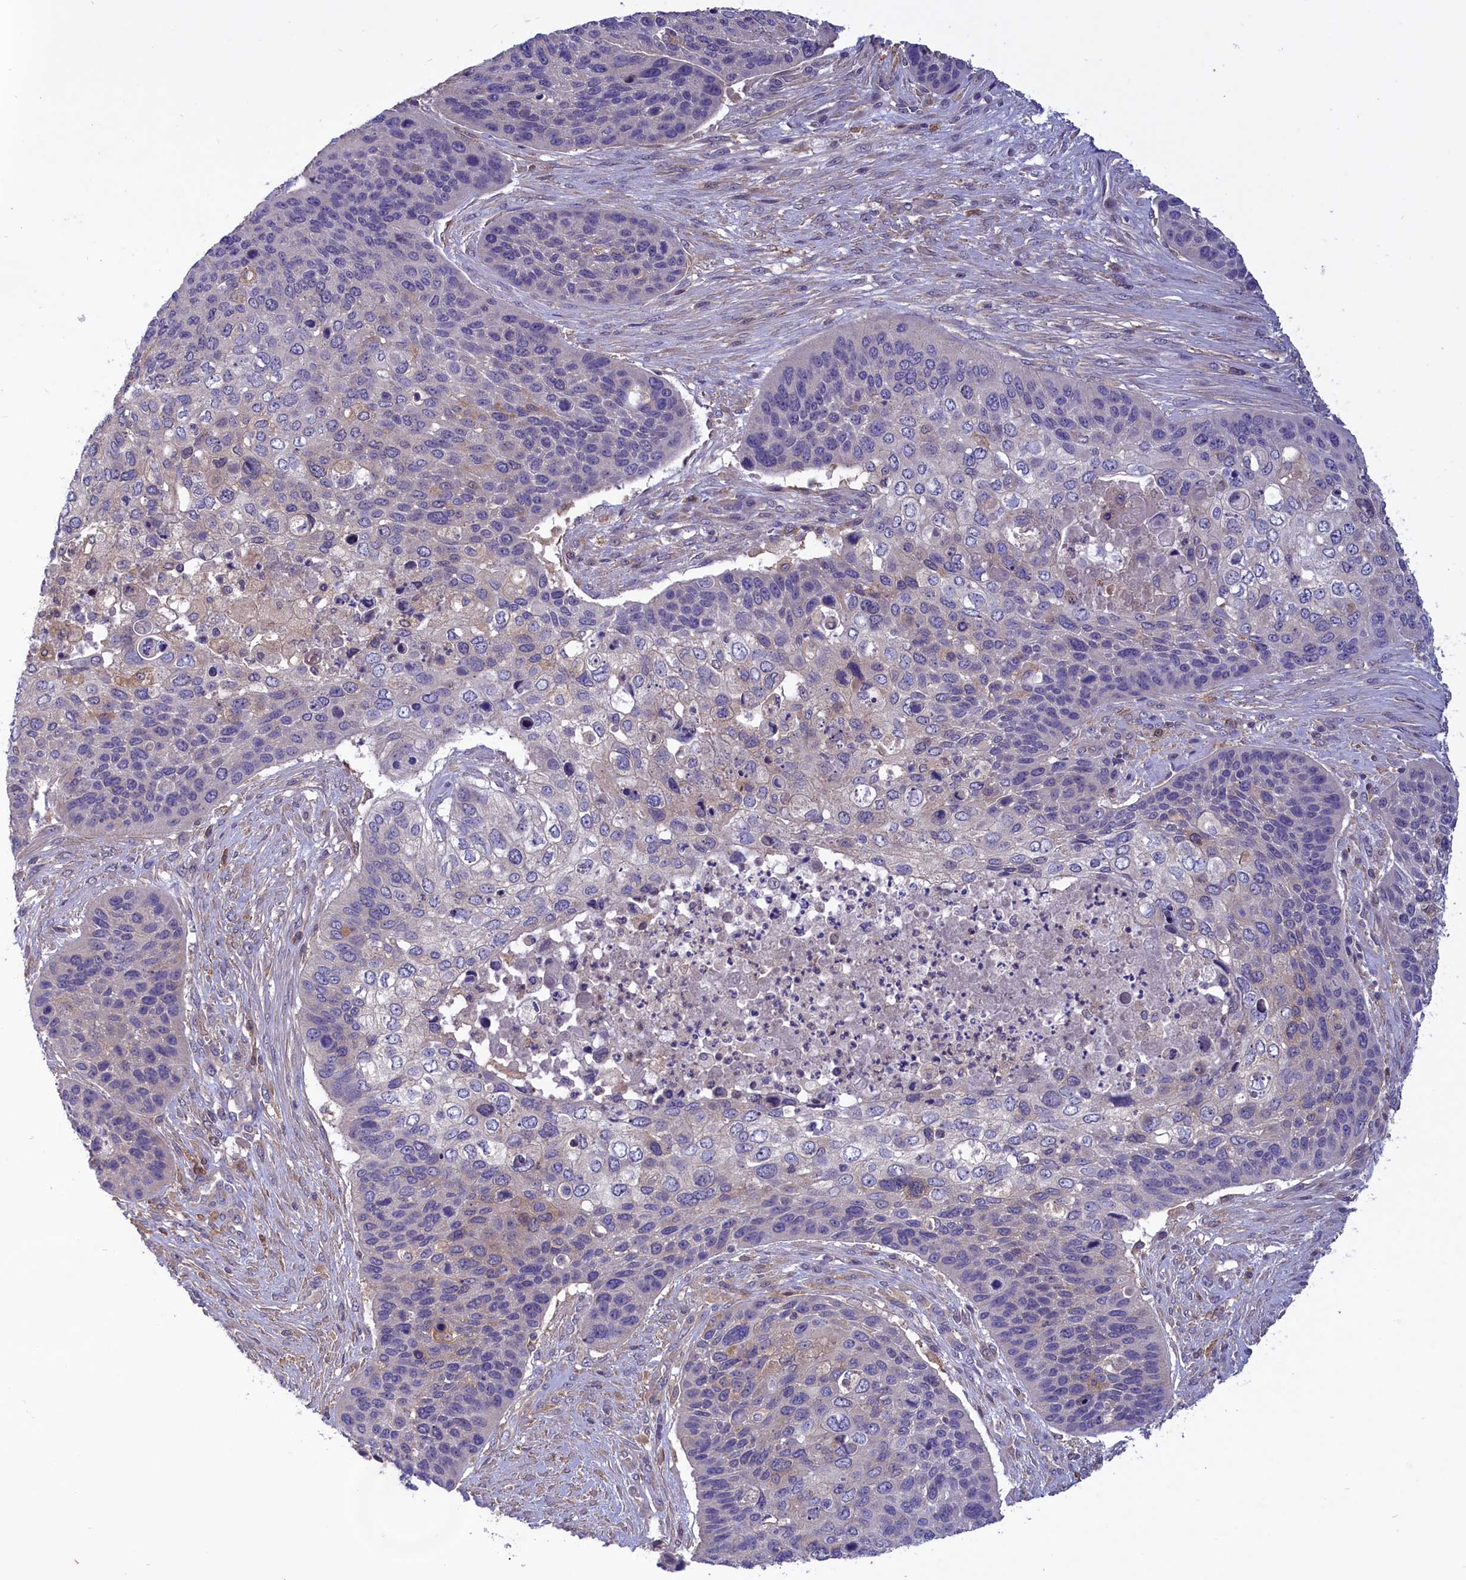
{"staining": {"intensity": "negative", "quantity": "none", "location": "none"}, "tissue": "skin cancer", "cell_type": "Tumor cells", "image_type": "cancer", "snomed": [{"axis": "morphology", "description": "Basal cell carcinoma"}, {"axis": "topography", "description": "Skin"}], "caption": "Immunohistochemical staining of human basal cell carcinoma (skin) reveals no significant positivity in tumor cells.", "gene": "AMDHD2", "patient": {"sex": "female", "age": 74}}